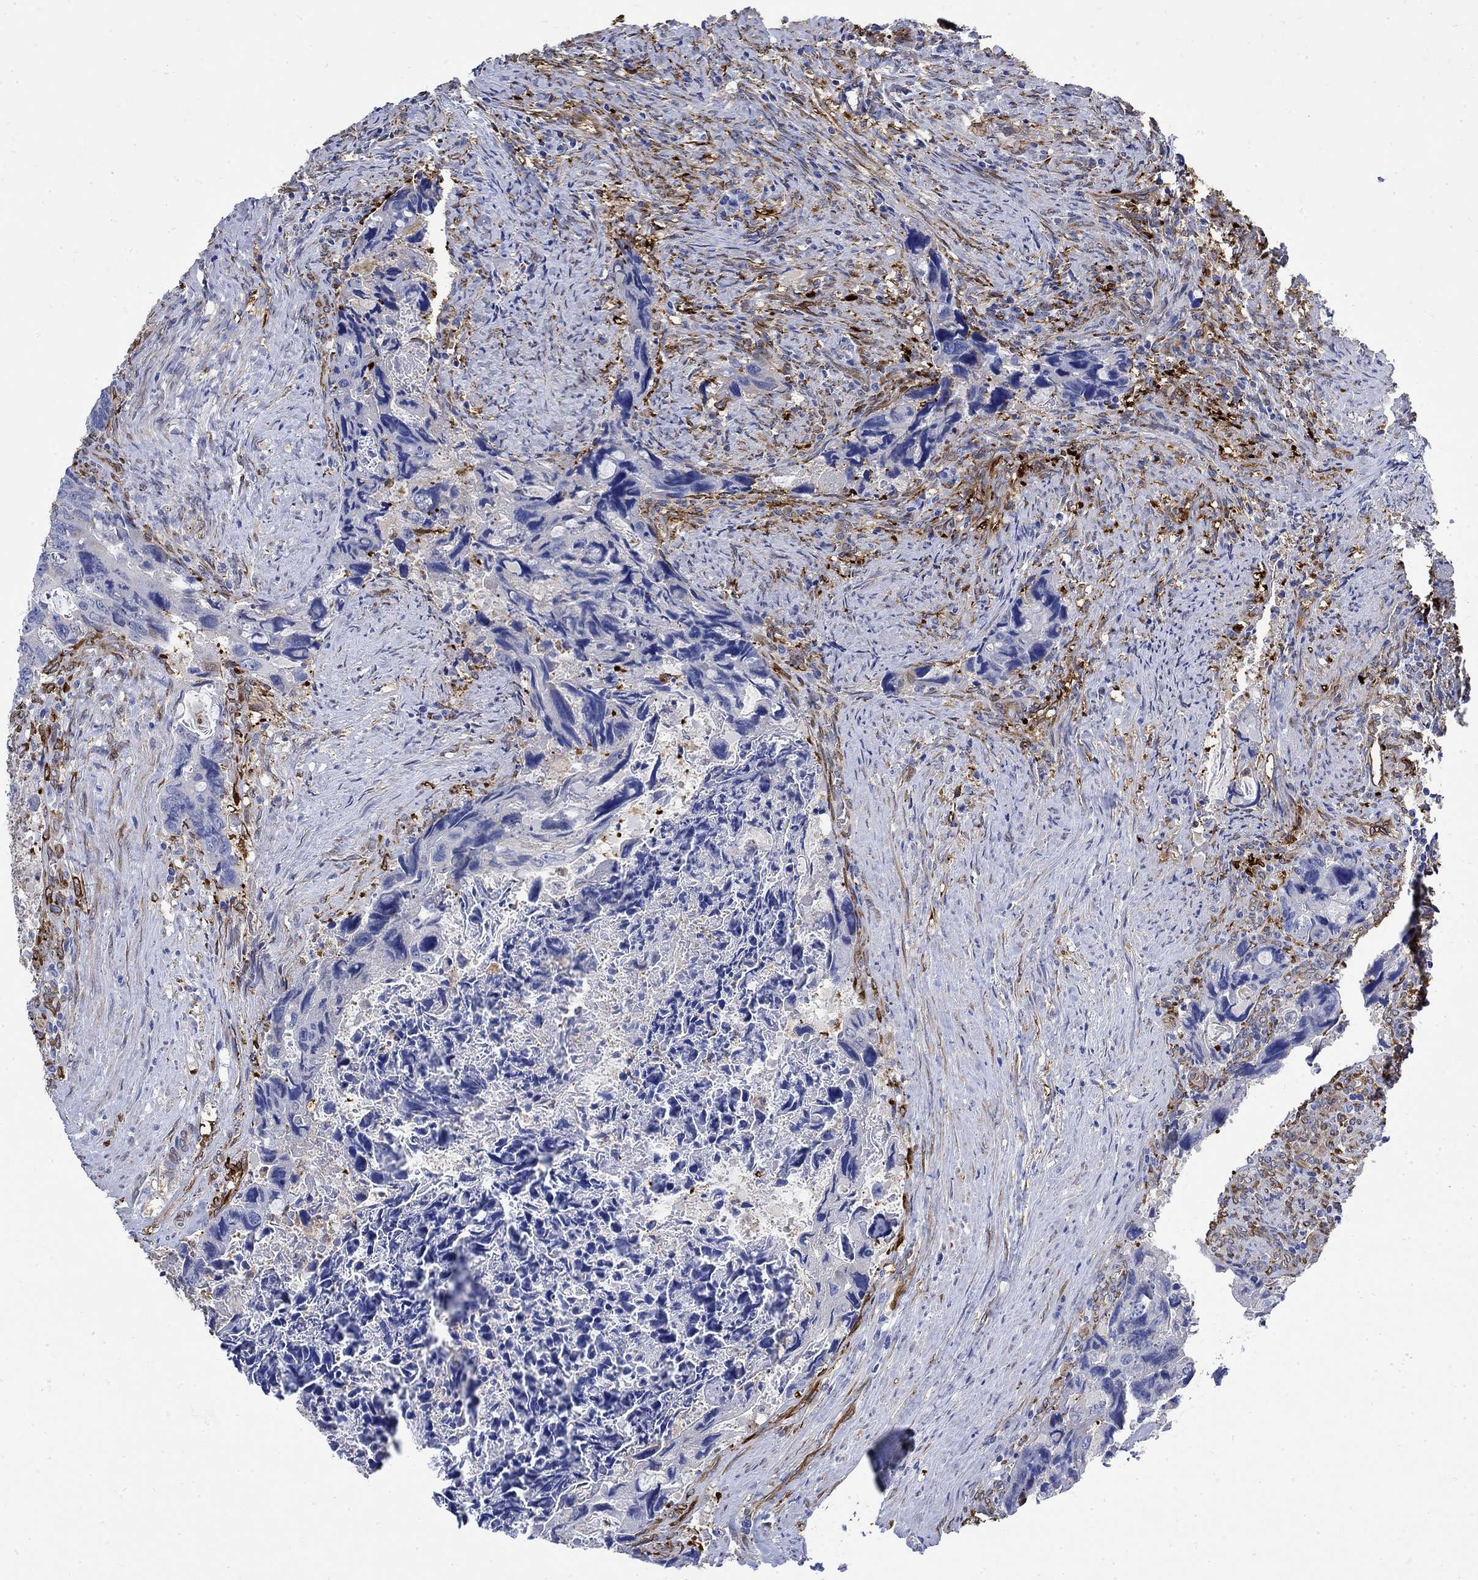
{"staining": {"intensity": "weak", "quantity": "<25%", "location": "cytoplasmic/membranous"}, "tissue": "colorectal cancer", "cell_type": "Tumor cells", "image_type": "cancer", "snomed": [{"axis": "morphology", "description": "Adenocarcinoma, NOS"}, {"axis": "topography", "description": "Rectum"}], "caption": "High power microscopy histopathology image of an IHC image of colorectal cancer (adenocarcinoma), revealing no significant expression in tumor cells. (Stains: DAB immunohistochemistry (IHC) with hematoxylin counter stain, Microscopy: brightfield microscopy at high magnification).", "gene": "TGM2", "patient": {"sex": "male", "age": 62}}